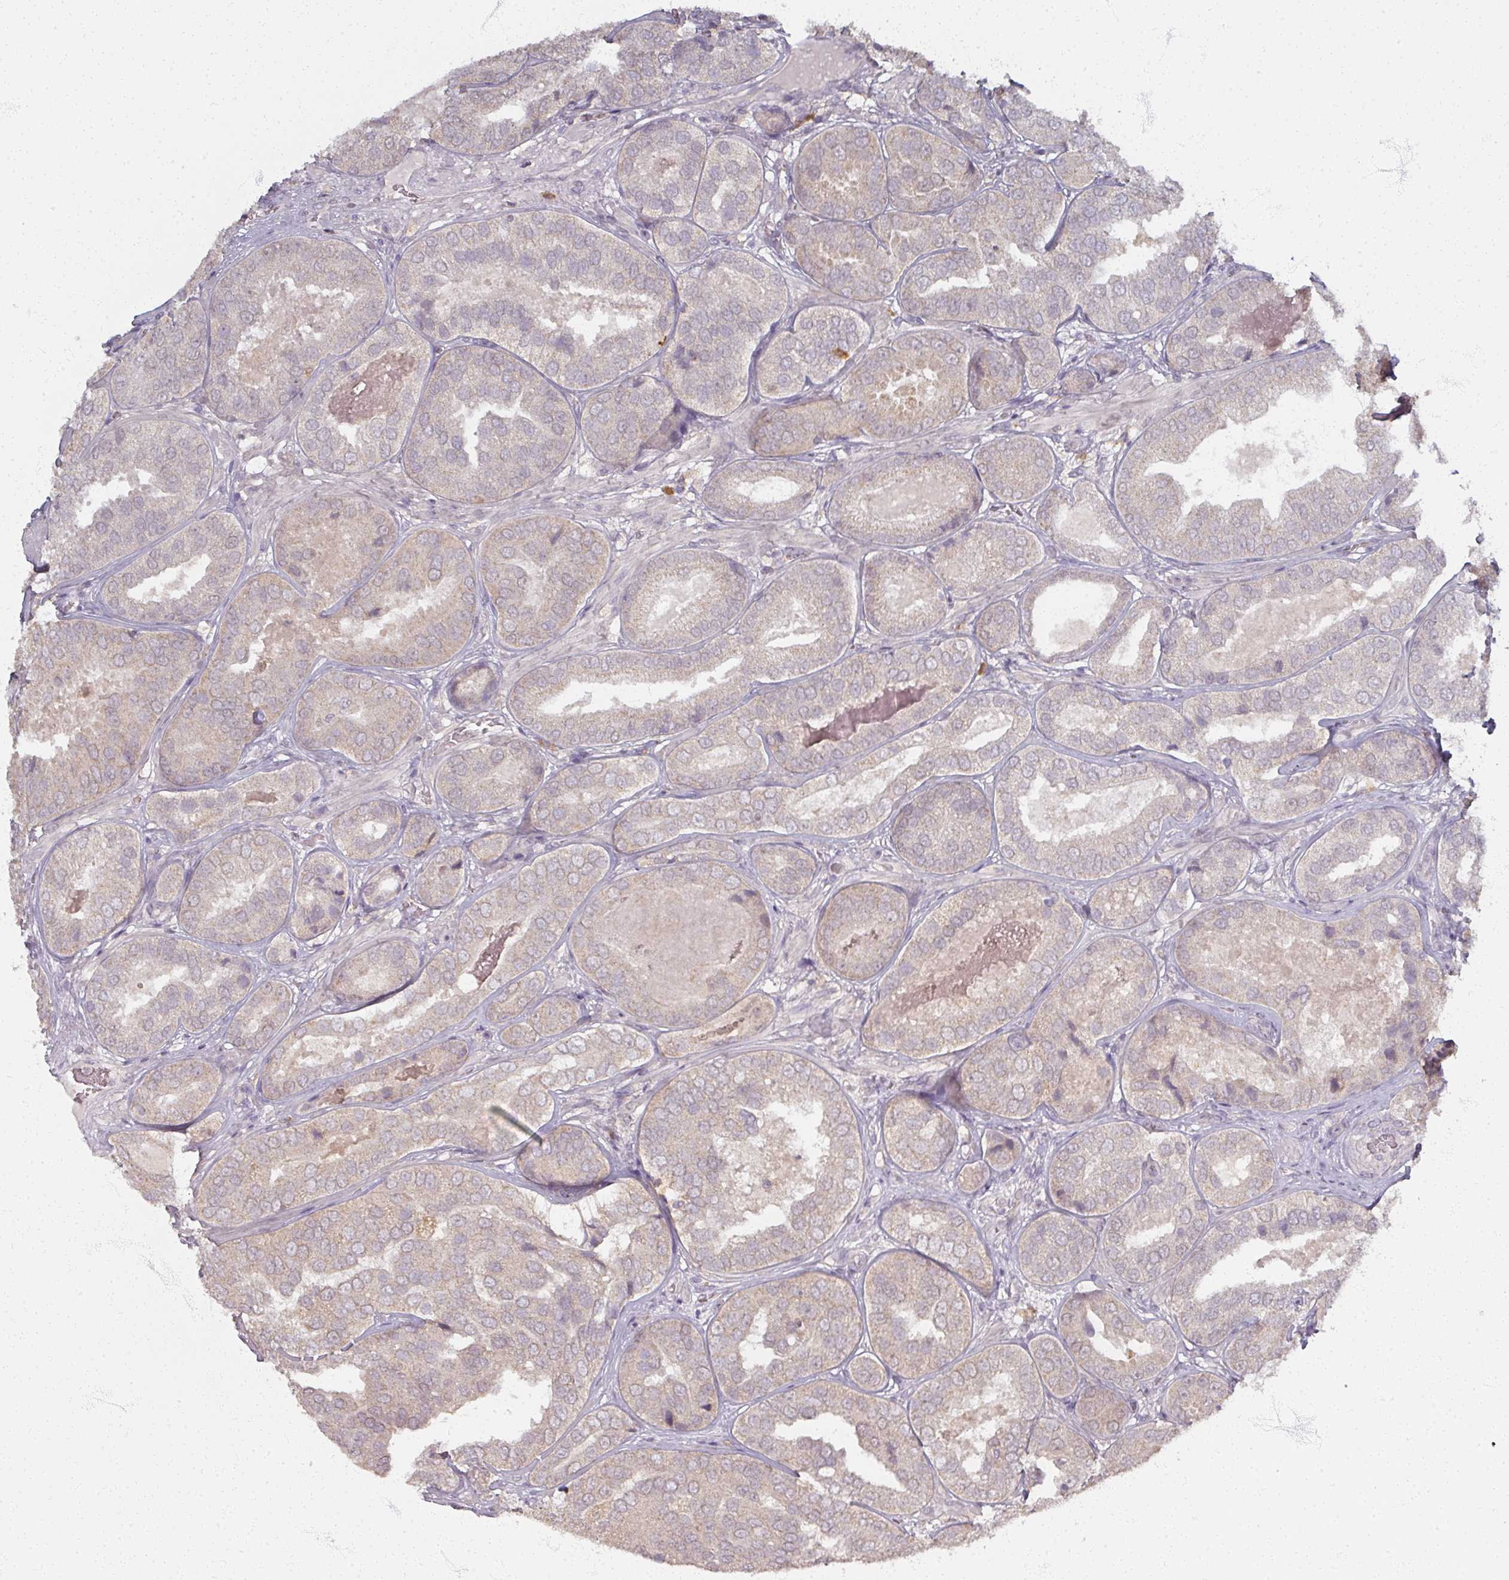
{"staining": {"intensity": "weak", "quantity": "25%-75%", "location": "cytoplasmic/membranous"}, "tissue": "prostate cancer", "cell_type": "Tumor cells", "image_type": "cancer", "snomed": [{"axis": "morphology", "description": "Adenocarcinoma, High grade"}, {"axis": "topography", "description": "Prostate"}], "caption": "Prostate adenocarcinoma (high-grade) stained with immunohistochemistry displays weak cytoplasmic/membranous positivity in approximately 25%-75% of tumor cells.", "gene": "SOX11", "patient": {"sex": "male", "age": 63}}